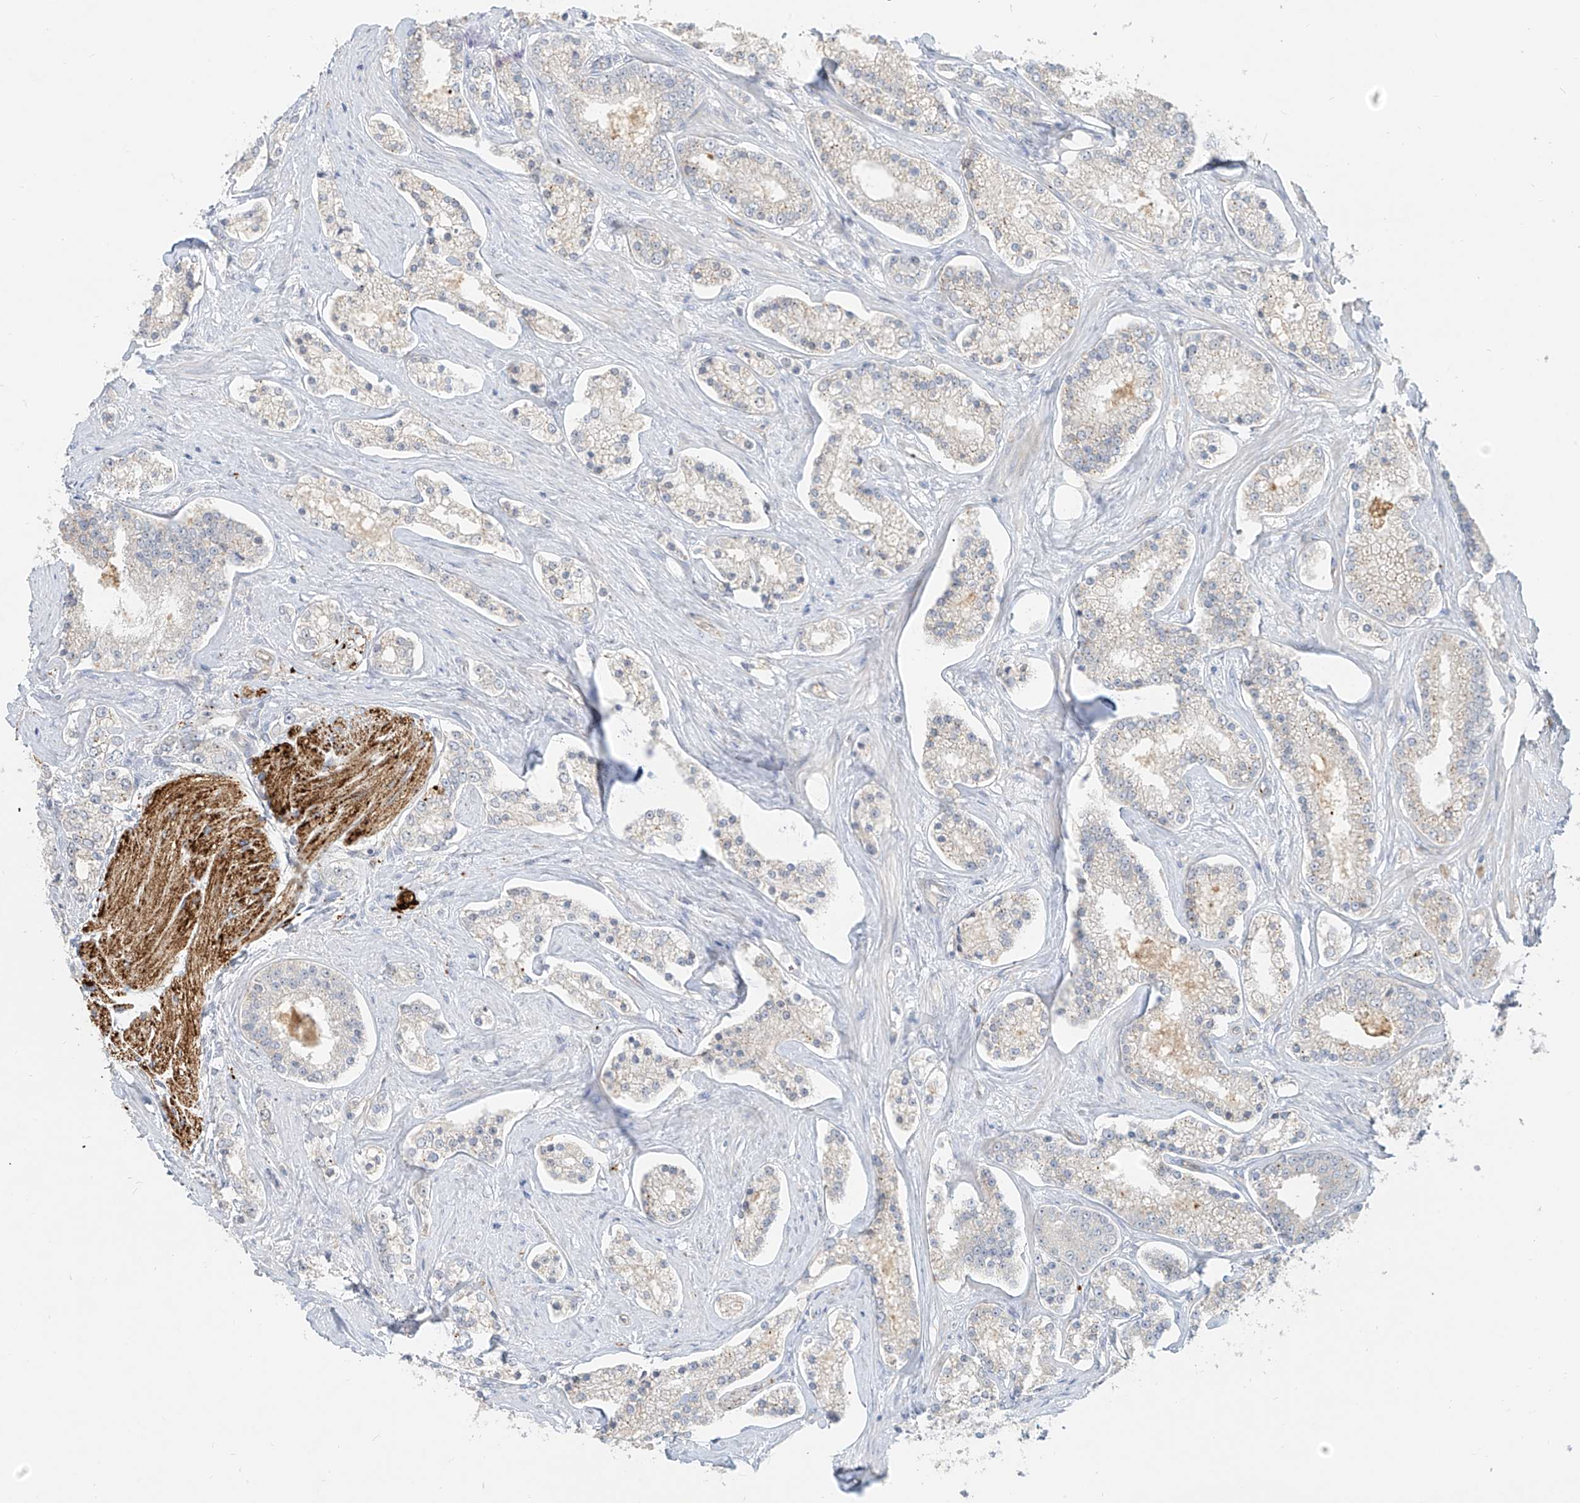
{"staining": {"intensity": "negative", "quantity": "none", "location": "none"}, "tissue": "prostate cancer", "cell_type": "Tumor cells", "image_type": "cancer", "snomed": [{"axis": "morphology", "description": "Normal tissue, NOS"}, {"axis": "morphology", "description": "Adenocarcinoma, High grade"}, {"axis": "topography", "description": "Prostate"}], "caption": "Immunohistochemical staining of prostate cancer exhibits no significant staining in tumor cells.", "gene": "C2orf42", "patient": {"sex": "male", "age": 83}}